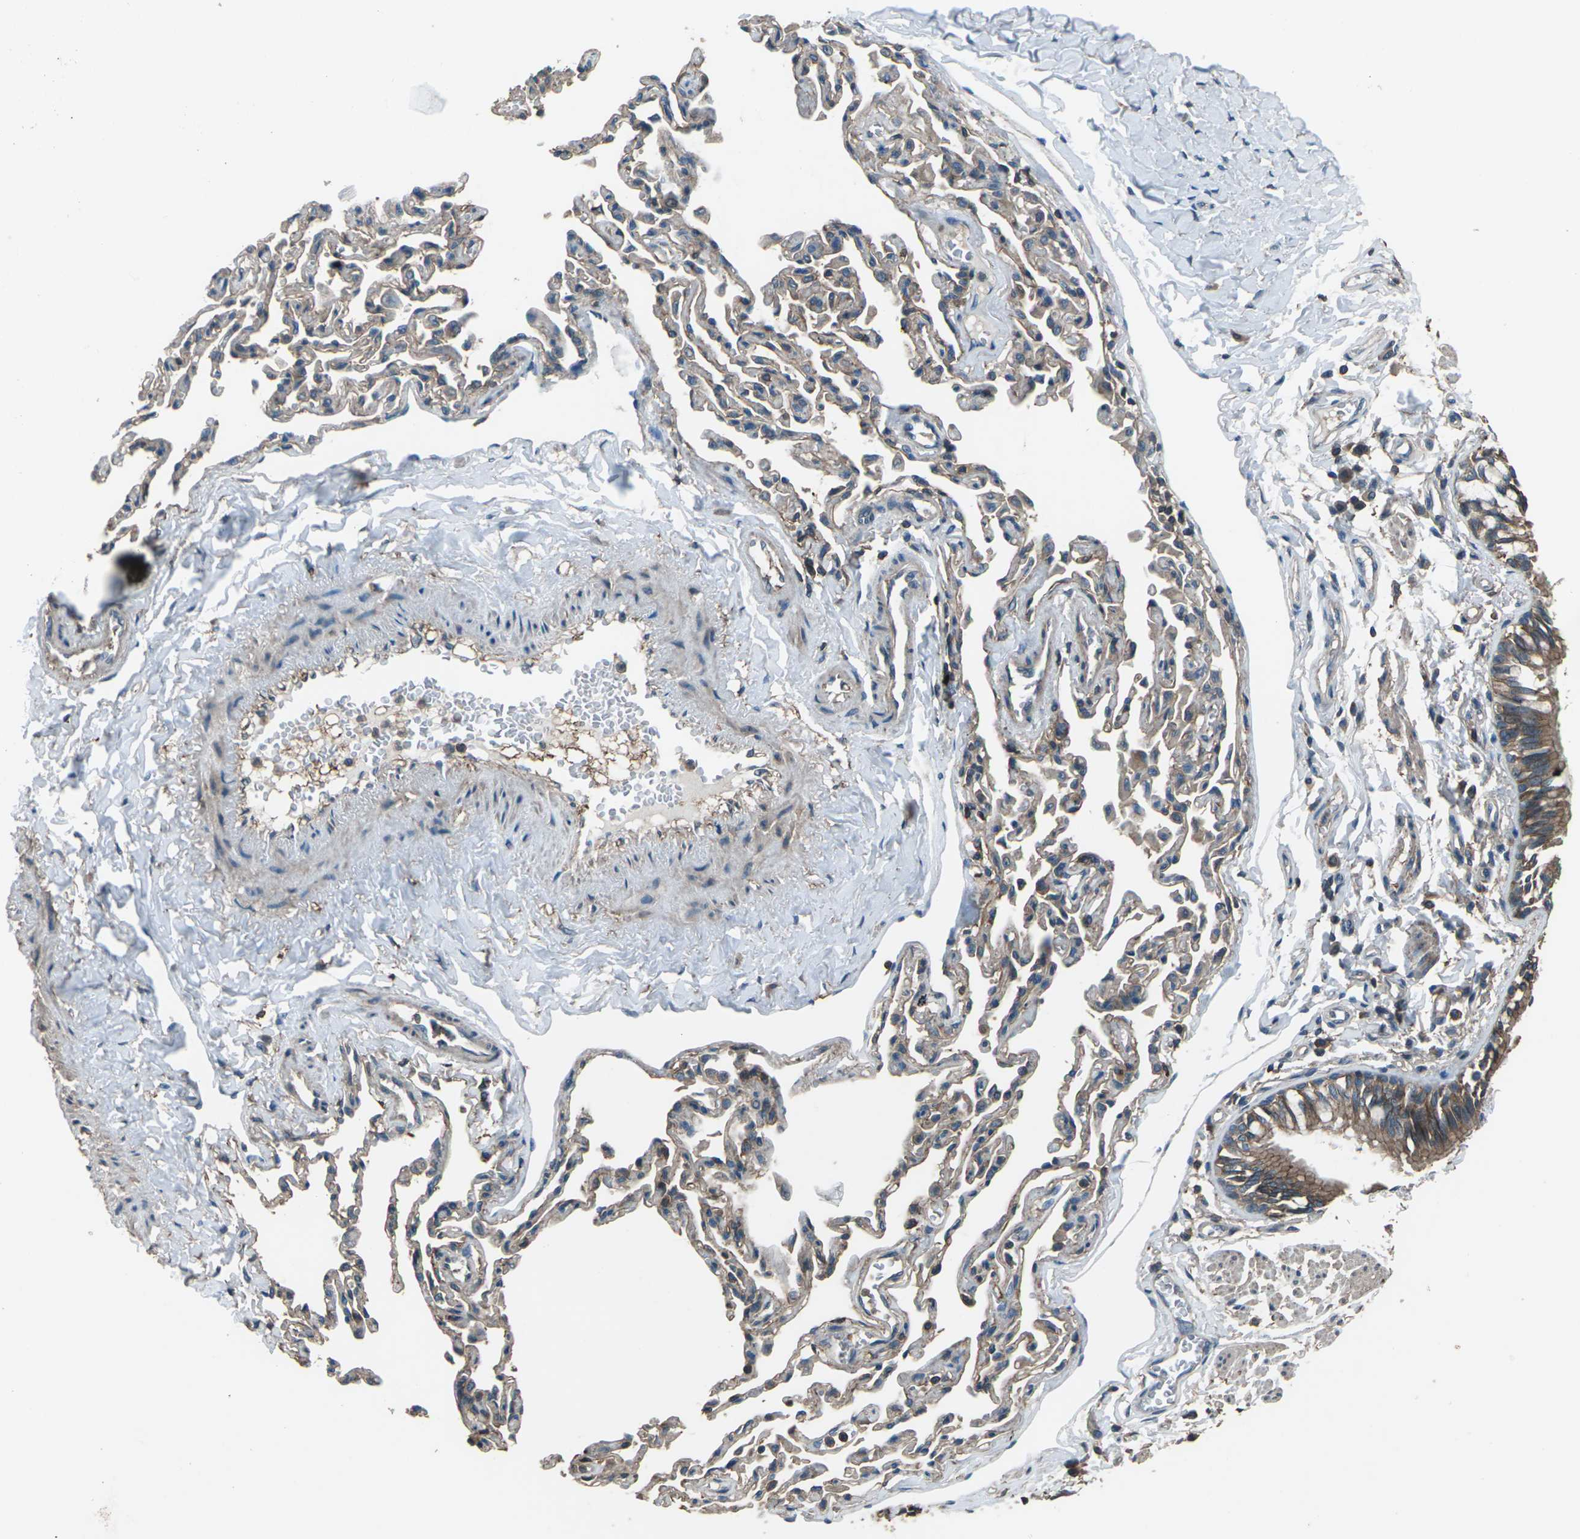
{"staining": {"intensity": "moderate", "quantity": ">75%", "location": "cytoplasmic/membranous"}, "tissue": "bronchus", "cell_type": "Respiratory epithelial cells", "image_type": "normal", "snomed": [{"axis": "morphology", "description": "Normal tissue, NOS"}, {"axis": "topography", "description": "Bronchus"}, {"axis": "topography", "description": "Lung"}], "caption": "High-magnification brightfield microscopy of normal bronchus stained with DAB (3,3'-diaminobenzidine) (brown) and counterstained with hematoxylin (blue). respiratory epithelial cells exhibit moderate cytoplasmic/membranous expression is appreciated in about>75% of cells. Using DAB (3,3'-diaminobenzidine) (brown) and hematoxylin (blue) stains, captured at high magnification using brightfield microscopy.", "gene": "CMTM4", "patient": {"sex": "male", "age": 64}}